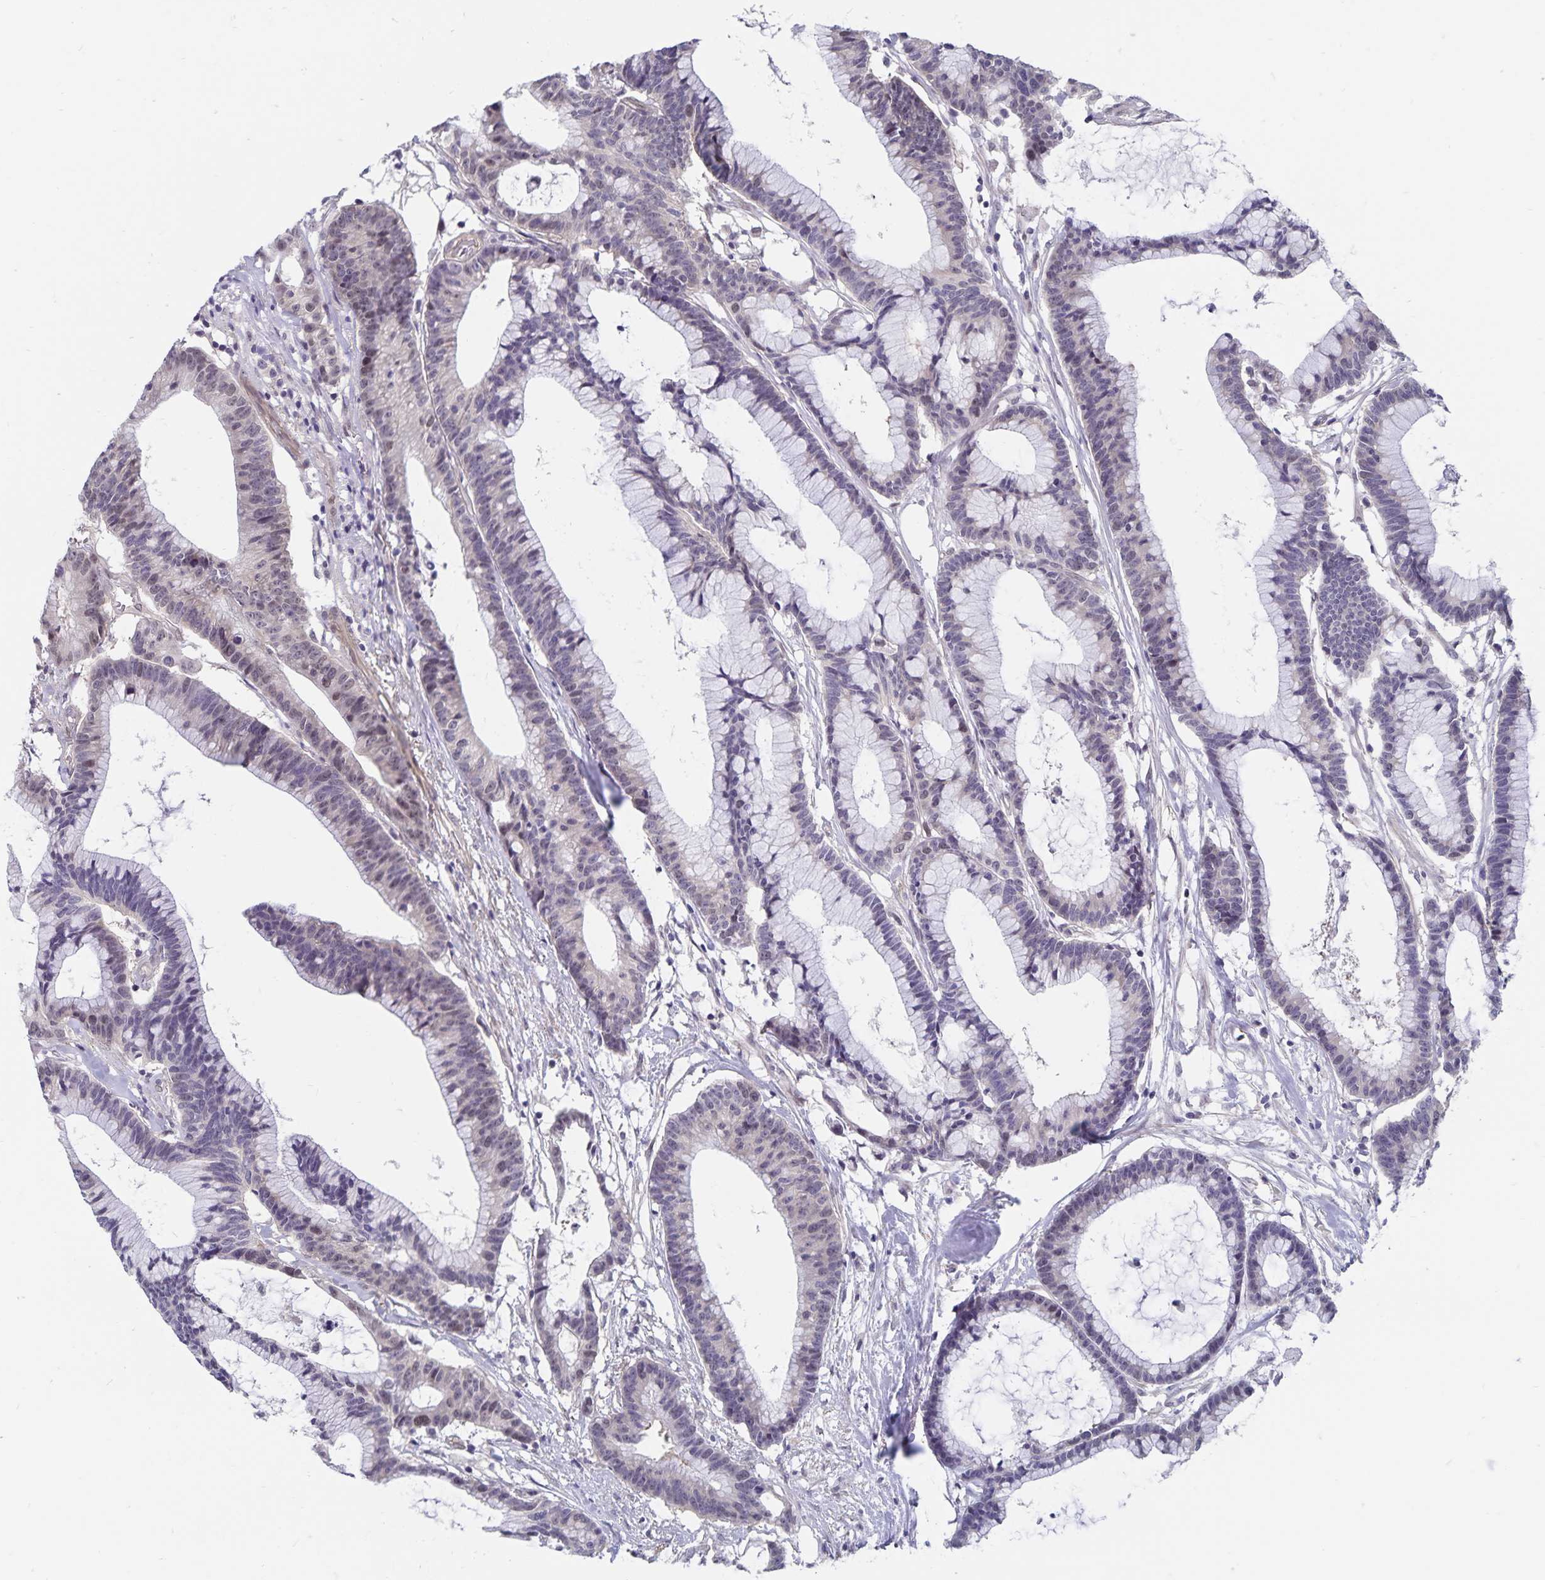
{"staining": {"intensity": "negative", "quantity": "none", "location": "none"}, "tissue": "colorectal cancer", "cell_type": "Tumor cells", "image_type": "cancer", "snomed": [{"axis": "morphology", "description": "Adenocarcinoma, NOS"}, {"axis": "topography", "description": "Colon"}], "caption": "Colorectal cancer (adenocarcinoma) was stained to show a protein in brown. There is no significant positivity in tumor cells.", "gene": "BAG6", "patient": {"sex": "female", "age": 78}}